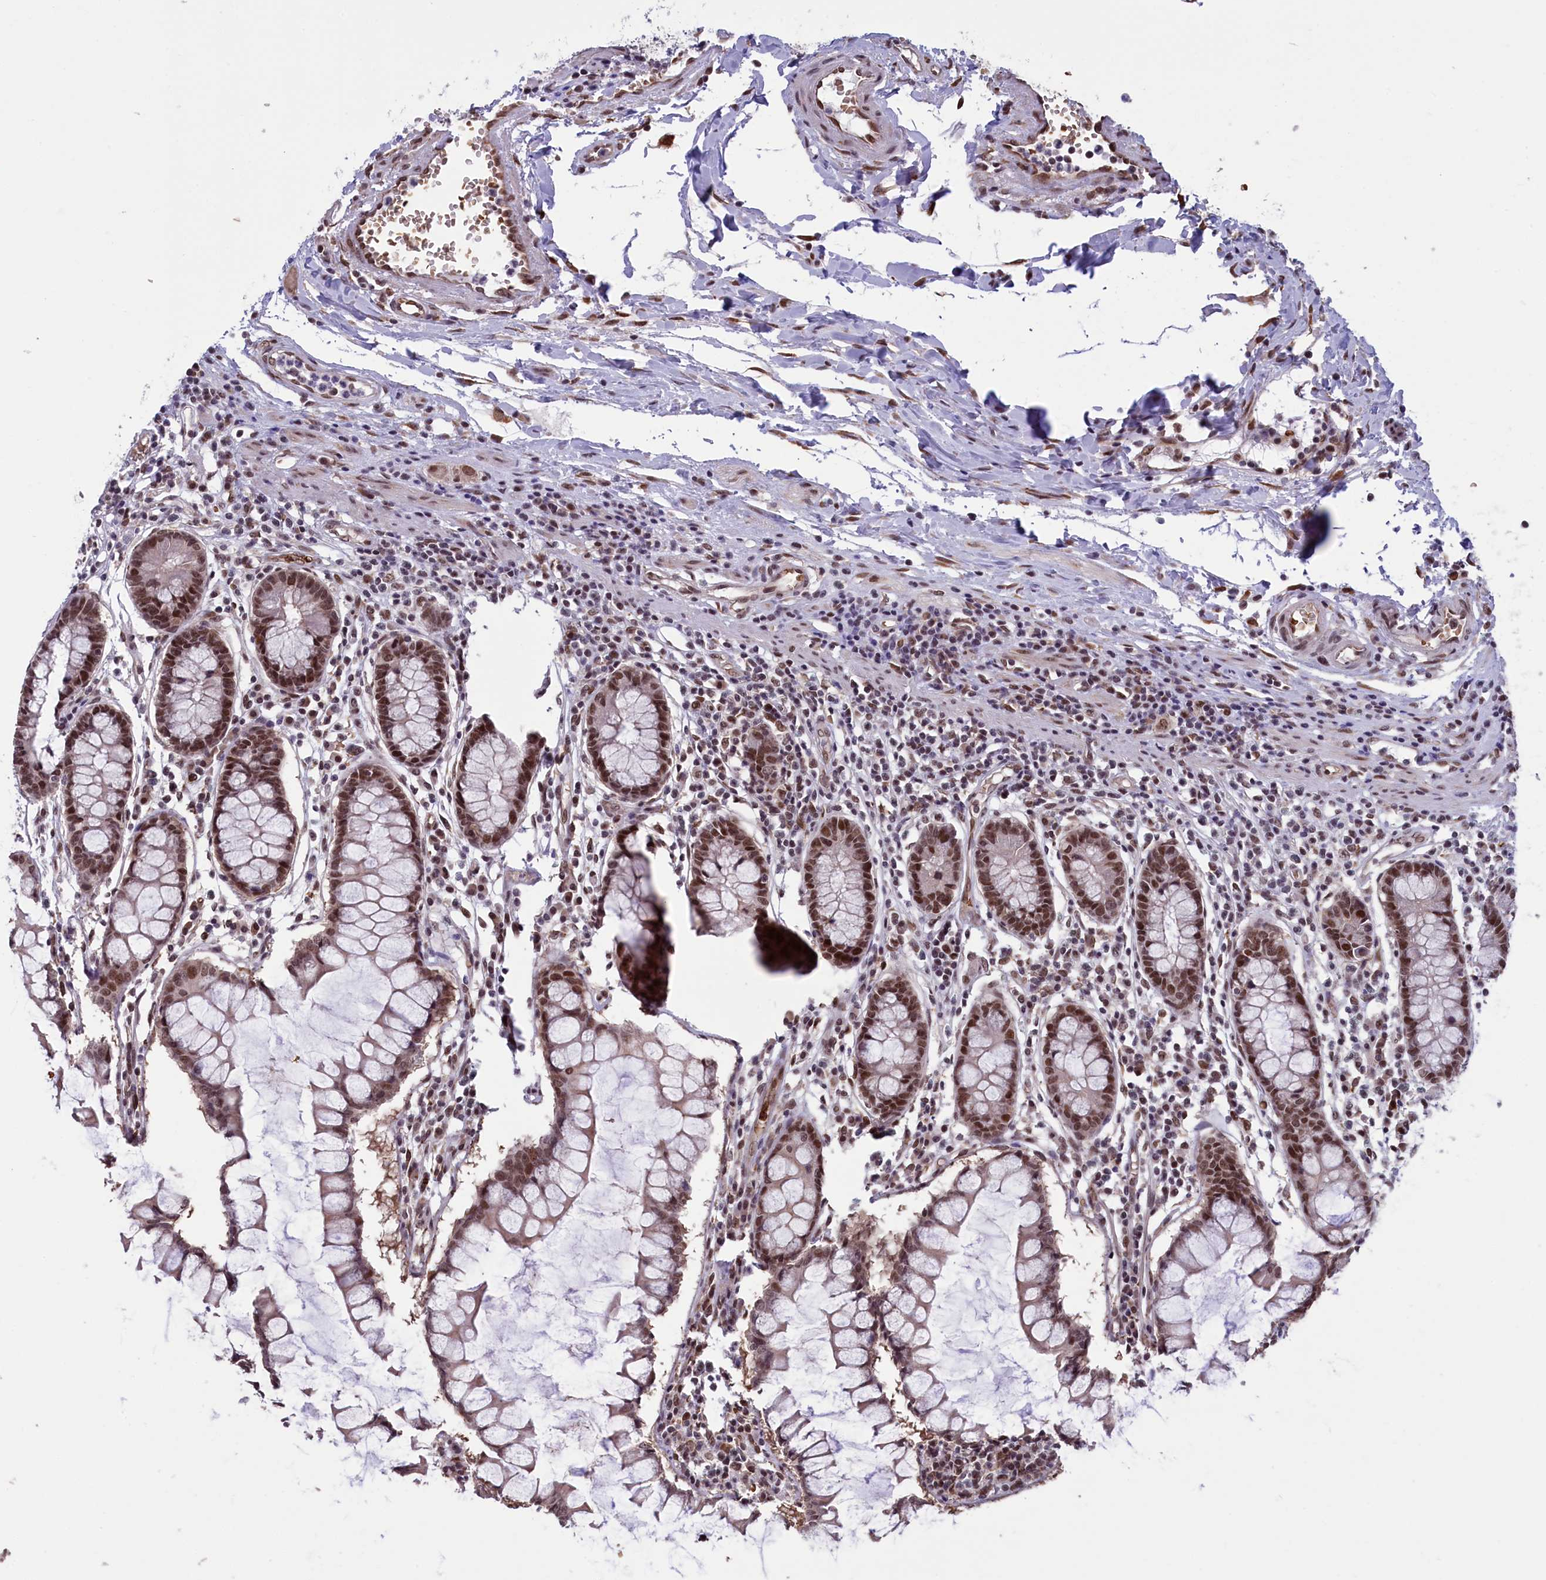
{"staining": {"intensity": "moderate", "quantity": ">75%", "location": "nuclear"}, "tissue": "colon", "cell_type": "Endothelial cells", "image_type": "normal", "snomed": [{"axis": "morphology", "description": "Normal tissue, NOS"}, {"axis": "morphology", "description": "Adenocarcinoma, NOS"}, {"axis": "topography", "description": "Colon"}], "caption": "Brown immunohistochemical staining in benign colon exhibits moderate nuclear staining in approximately >75% of endothelial cells. (Brightfield microscopy of DAB IHC at high magnification).", "gene": "MPHOSPH8", "patient": {"sex": "female", "age": 55}}